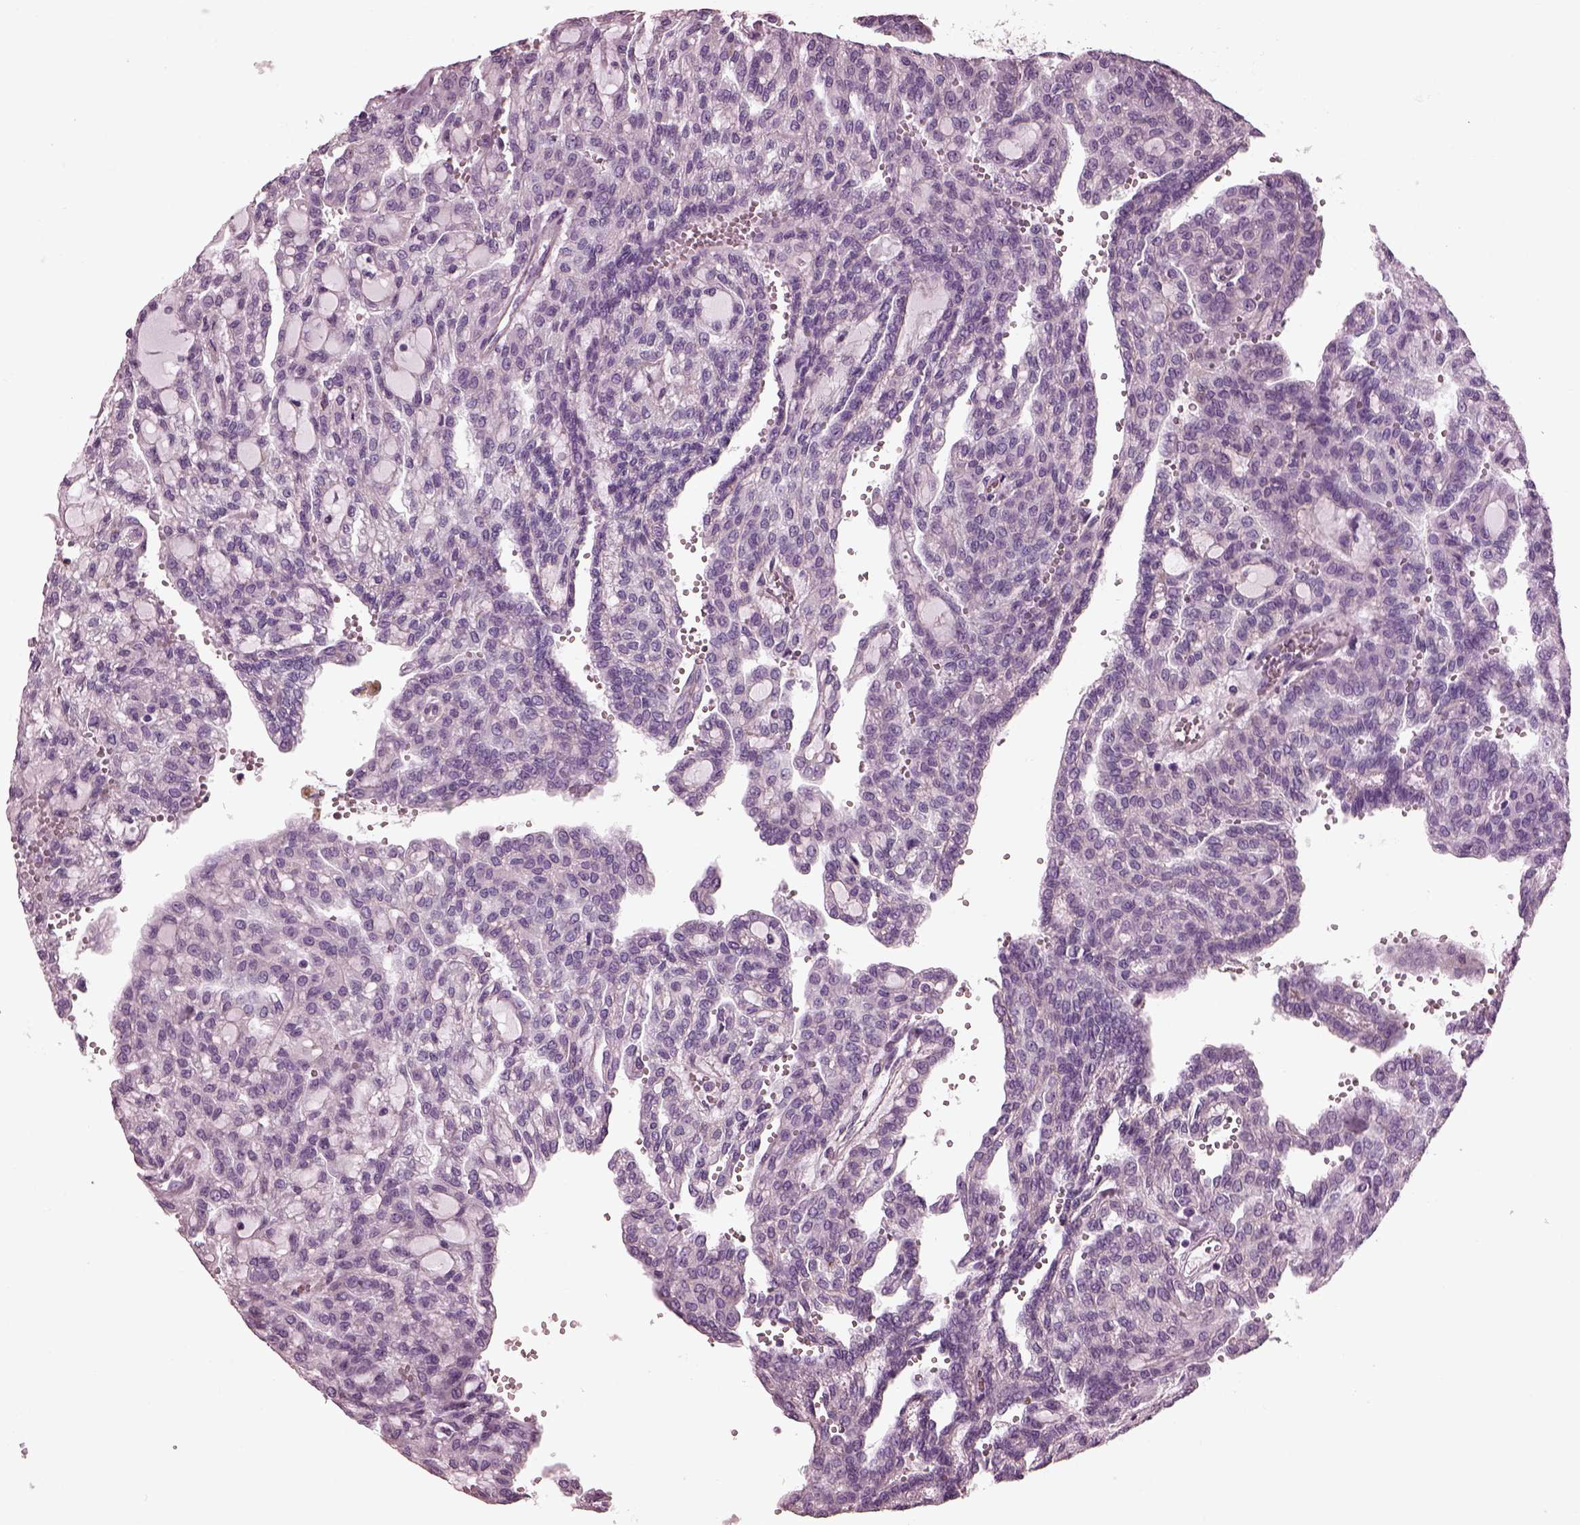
{"staining": {"intensity": "negative", "quantity": "none", "location": "none"}, "tissue": "renal cancer", "cell_type": "Tumor cells", "image_type": "cancer", "snomed": [{"axis": "morphology", "description": "Adenocarcinoma, NOS"}, {"axis": "topography", "description": "Kidney"}], "caption": "Tumor cells show no significant positivity in renal cancer.", "gene": "BFSP1", "patient": {"sex": "male", "age": 63}}